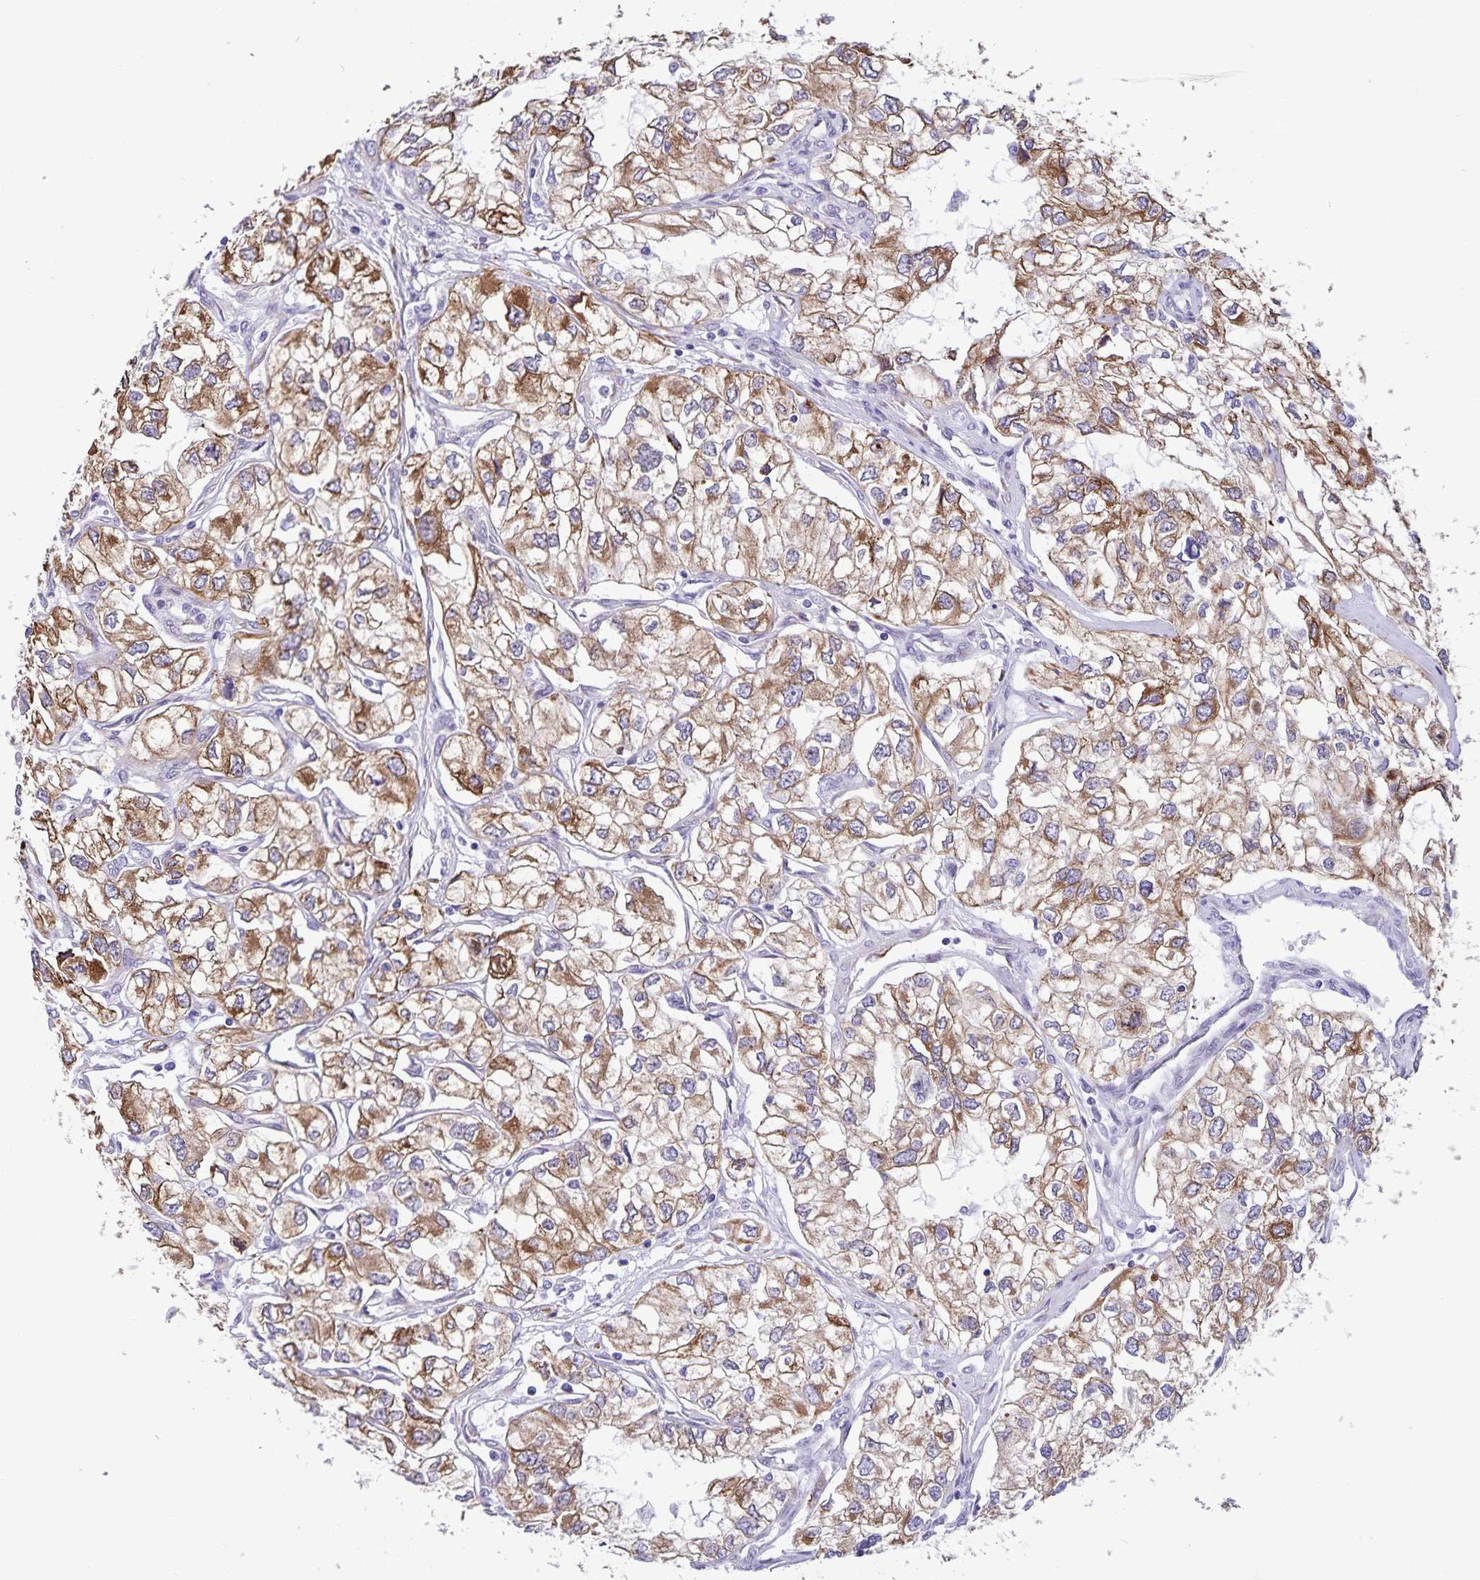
{"staining": {"intensity": "moderate", "quantity": ">75%", "location": "cytoplasmic/membranous"}, "tissue": "renal cancer", "cell_type": "Tumor cells", "image_type": "cancer", "snomed": [{"axis": "morphology", "description": "Adenocarcinoma, NOS"}, {"axis": "topography", "description": "Kidney"}], "caption": "An image of renal cancer (adenocarcinoma) stained for a protein displays moderate cytoplasmic/membranous brown staining in tumor cells.", "gene": "RCN1", "patient": {"sex": "female", "age": 59}}